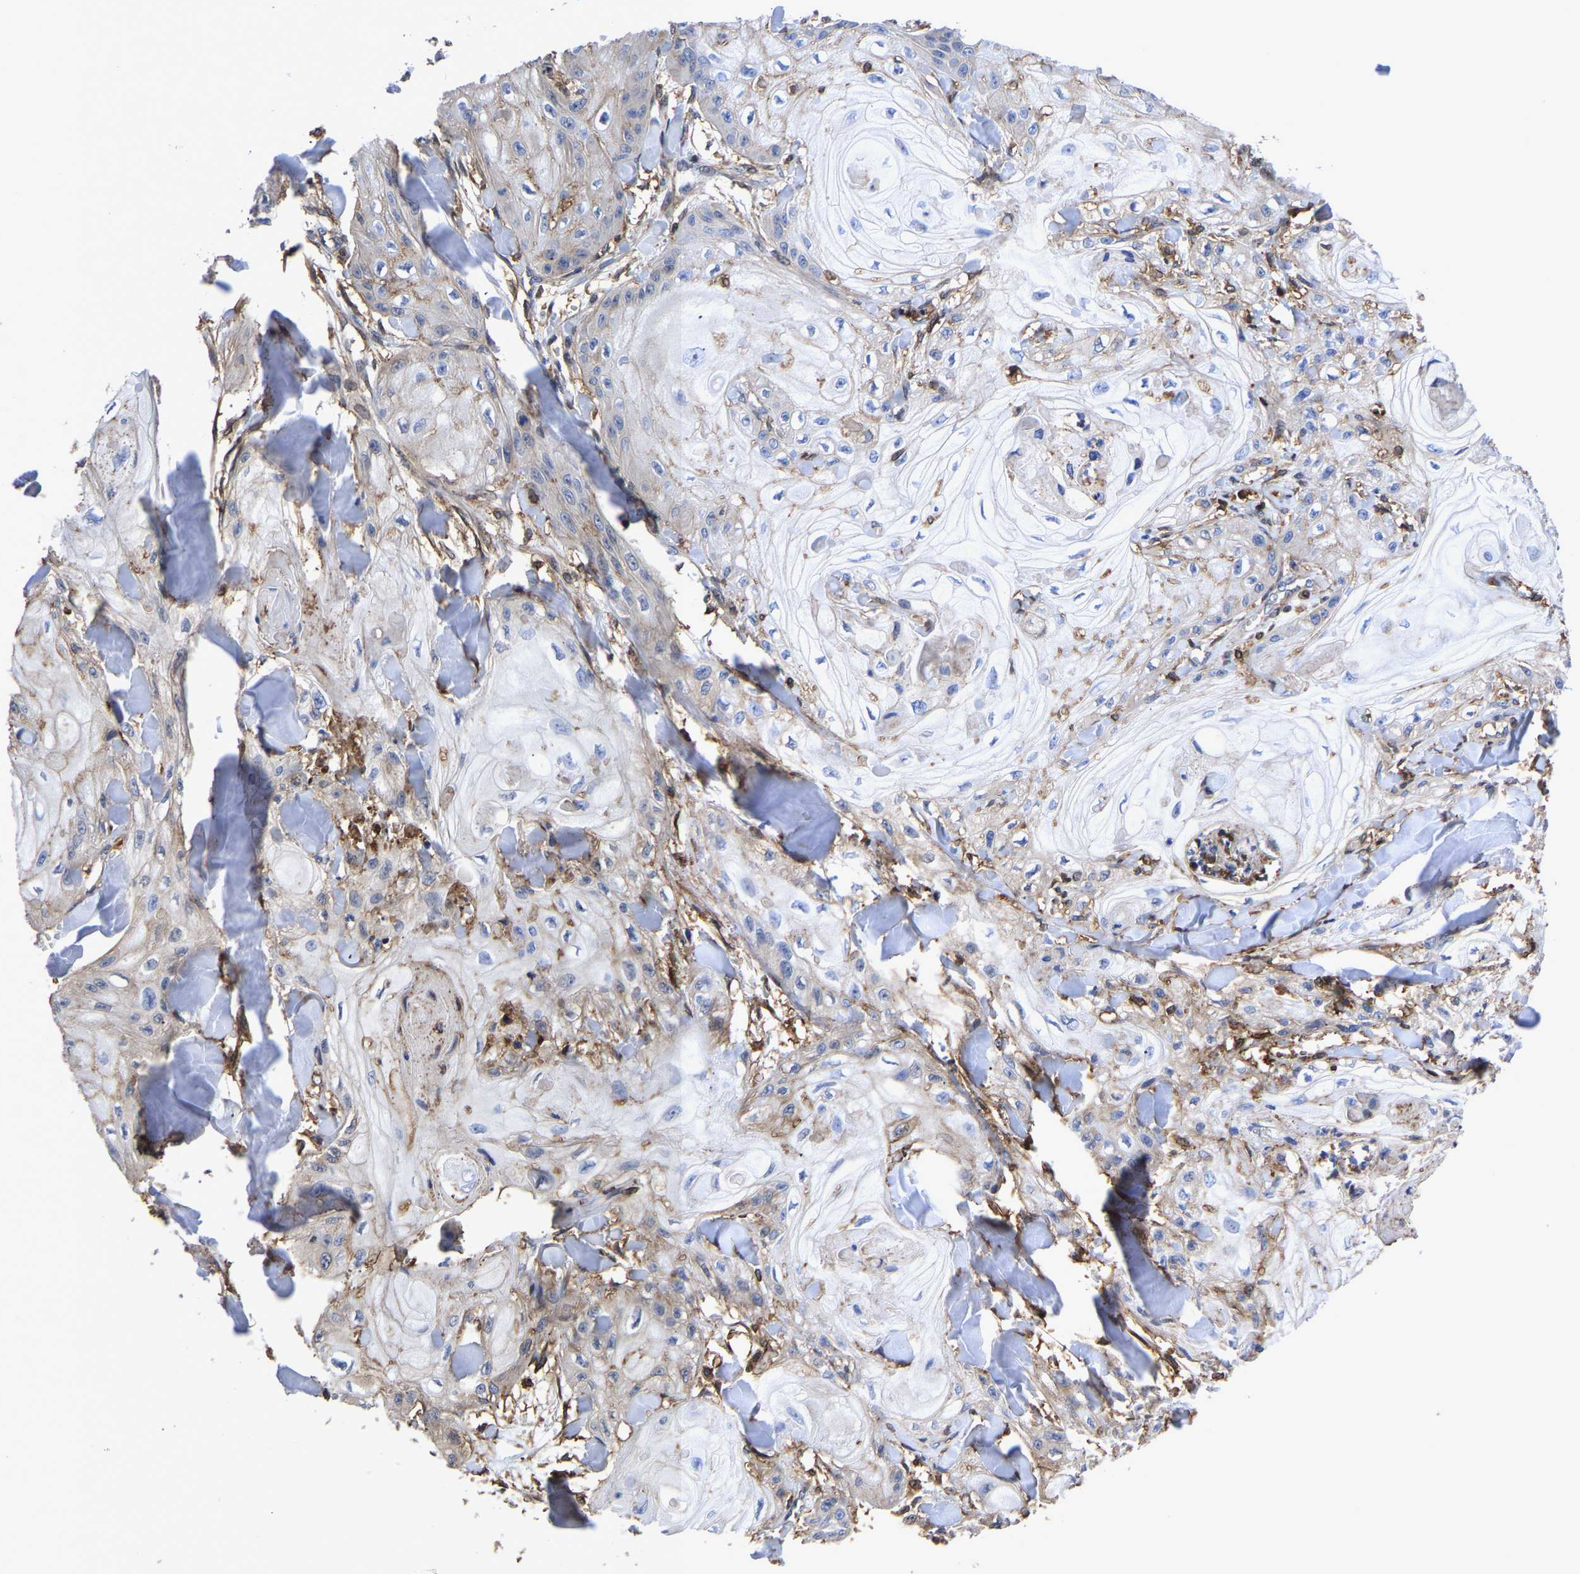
{"staining": {"intensity": "negative", "quantity": "none", "location": "none"}, "tissue": "skin cancer", "cell_type": "Tumor cells", "image_type": "cancer", "snomed": [{"axis": "morphology", "description": "Squamous cell carcinoma, NOS"}, {"axis": "topography", "description": "Skin"}], "caption": "Immunohistochemistry photomicrograph of human skin cancer stained for a protein (brown), which reveals no staining in tumor cells. (DAB (3,3'-diaminobenzidine) immunohistochemistry, high magnification).", "gene": "LIF", "patient": {"sex": "male", "age": 74}}